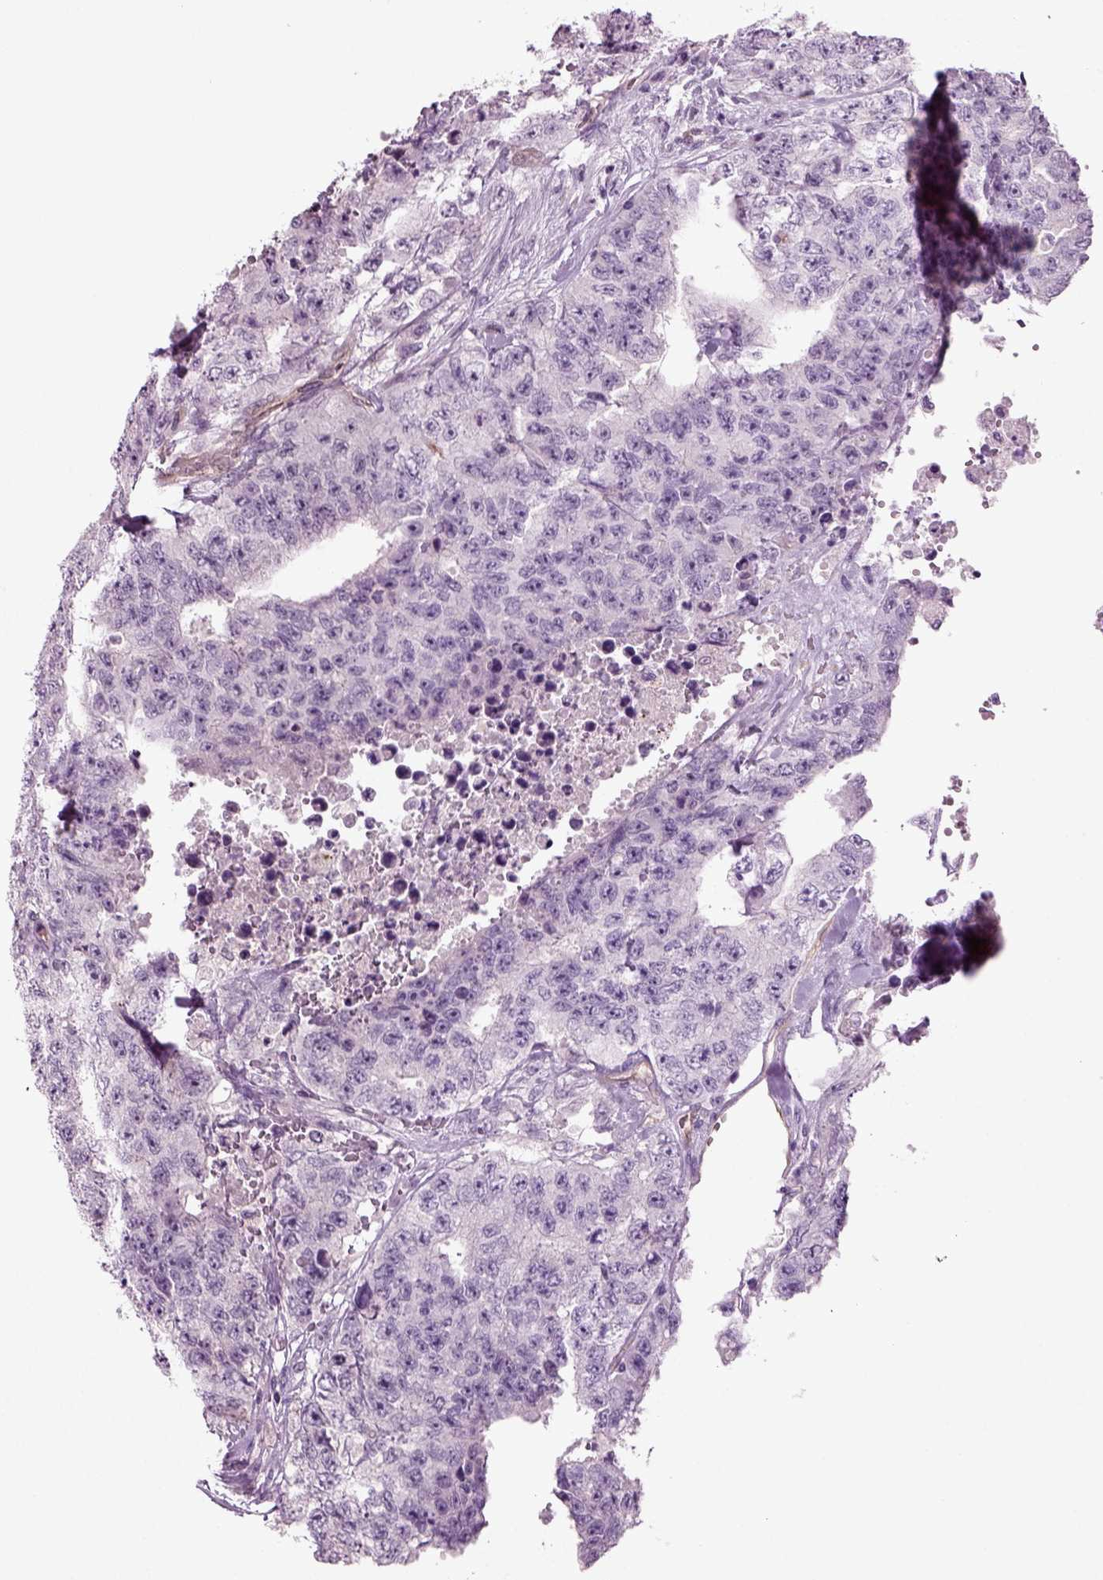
{"staining": {"intensity": "negative", "quantity": "none", "location": "none"}, "tissue": "testis cancer", "cell_type": "Tumor cells", "image_type": "cancer", "snomed": [{"axis": "morphology", "description": "Carcinoma, Embryonal, NOS"}, {"axis": "topography", "description": "Testis"}], "caption": "IHC histopathology image of human testis embryonal carcinoma stained for a protein (brown), which reveals no staining in tumor cells.", "gene": "COL9A2", "patient": {"sex": "male", "age": 24}}